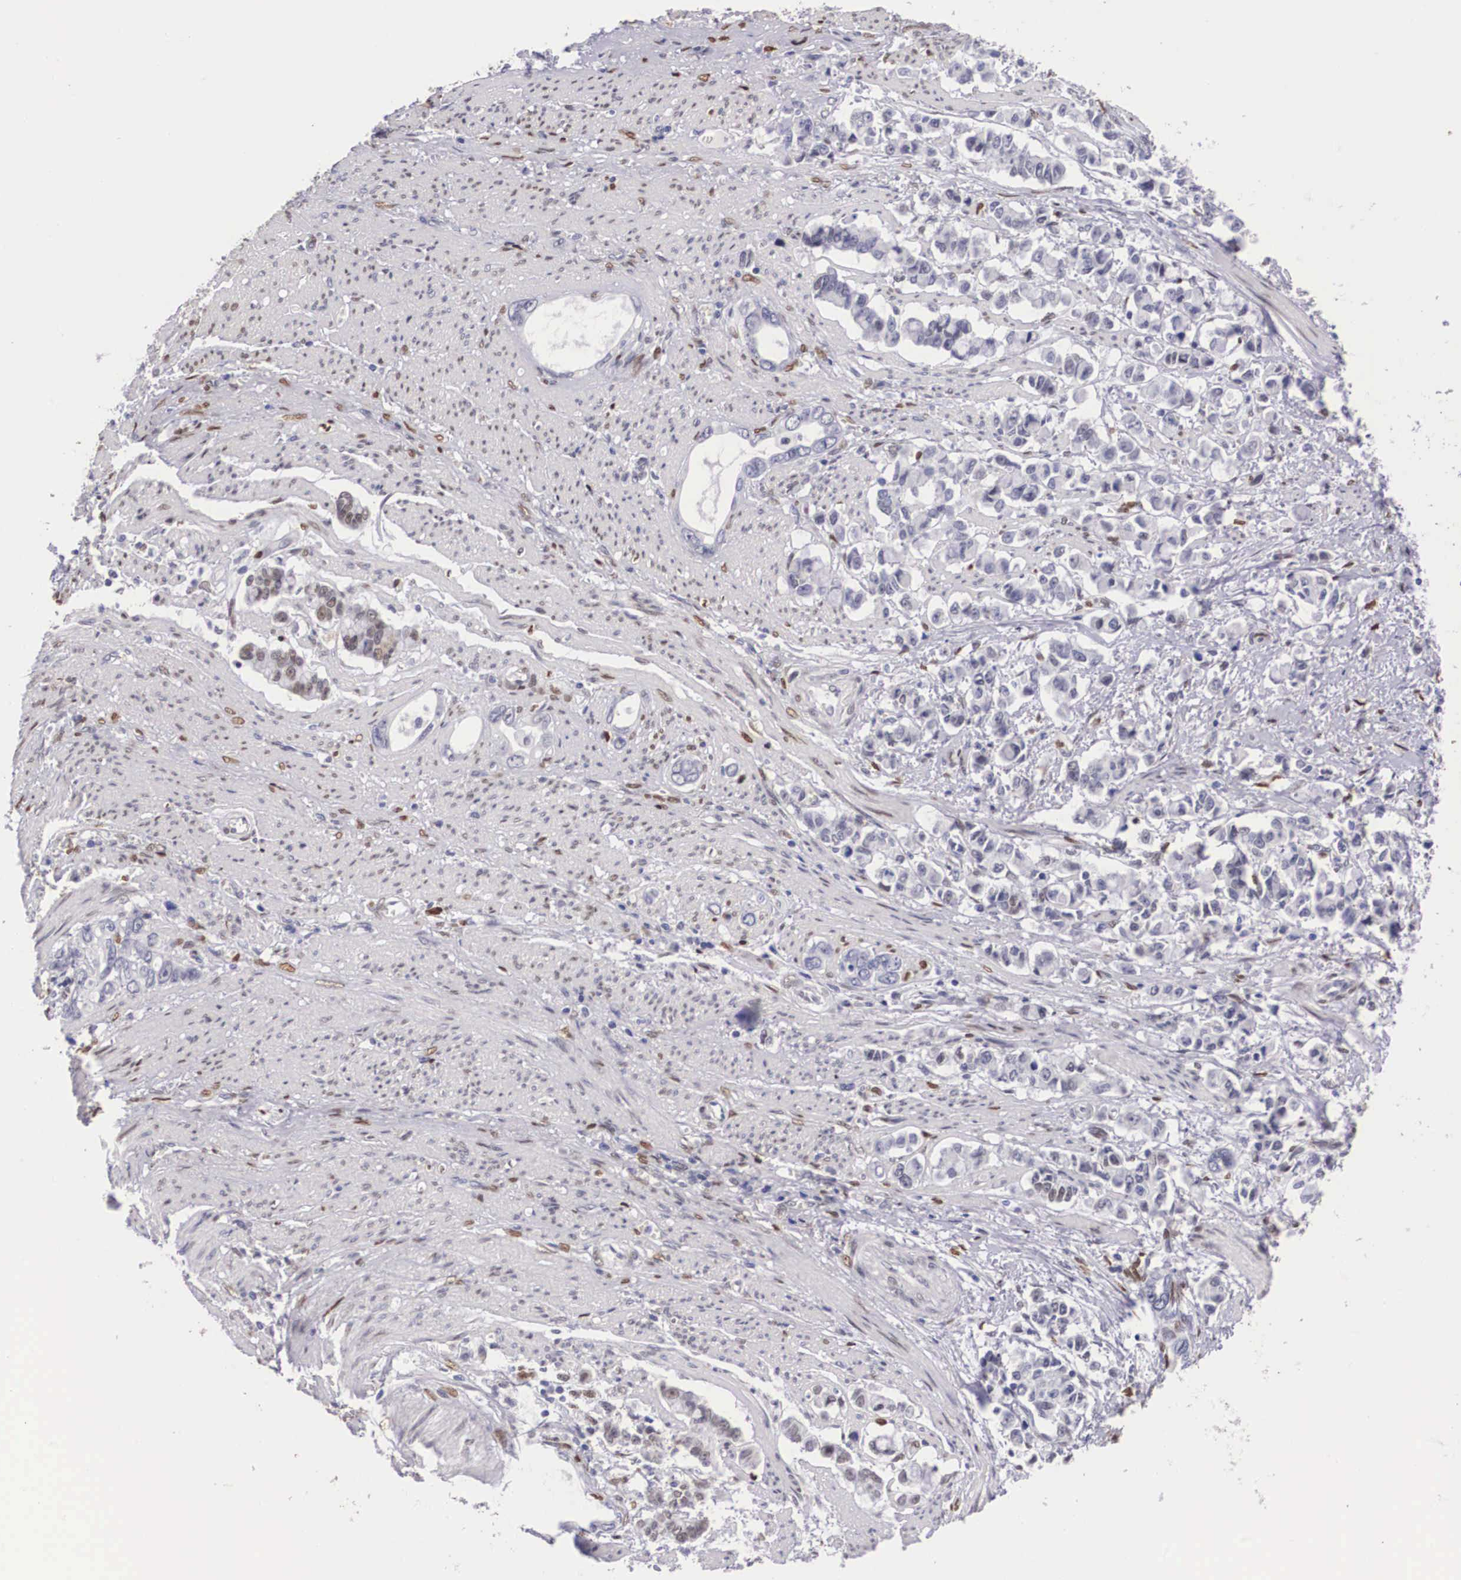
{"staining": {"intensity": "moderate", "quantity": "<25%", "location": "nuclear"}, "tissue": "stomach cancer", "cell_type": "Tumor cells", "image_type": "cancer", "snomed": [{"axis": "morphology", "description": "Adenocarcinoma, NOS"}, {"axis": "topography", "description": "Stomach"}], "caption": "Tumor cells demonstrate low levels of moderate nuclear staining in about <25% of cells in adenocarcinoma (stomach). (DAB IHC with brightfield microscopy, high magnification).", "gene": "KHDRBS3", "patient": {"sex": "male", "age": 78}}